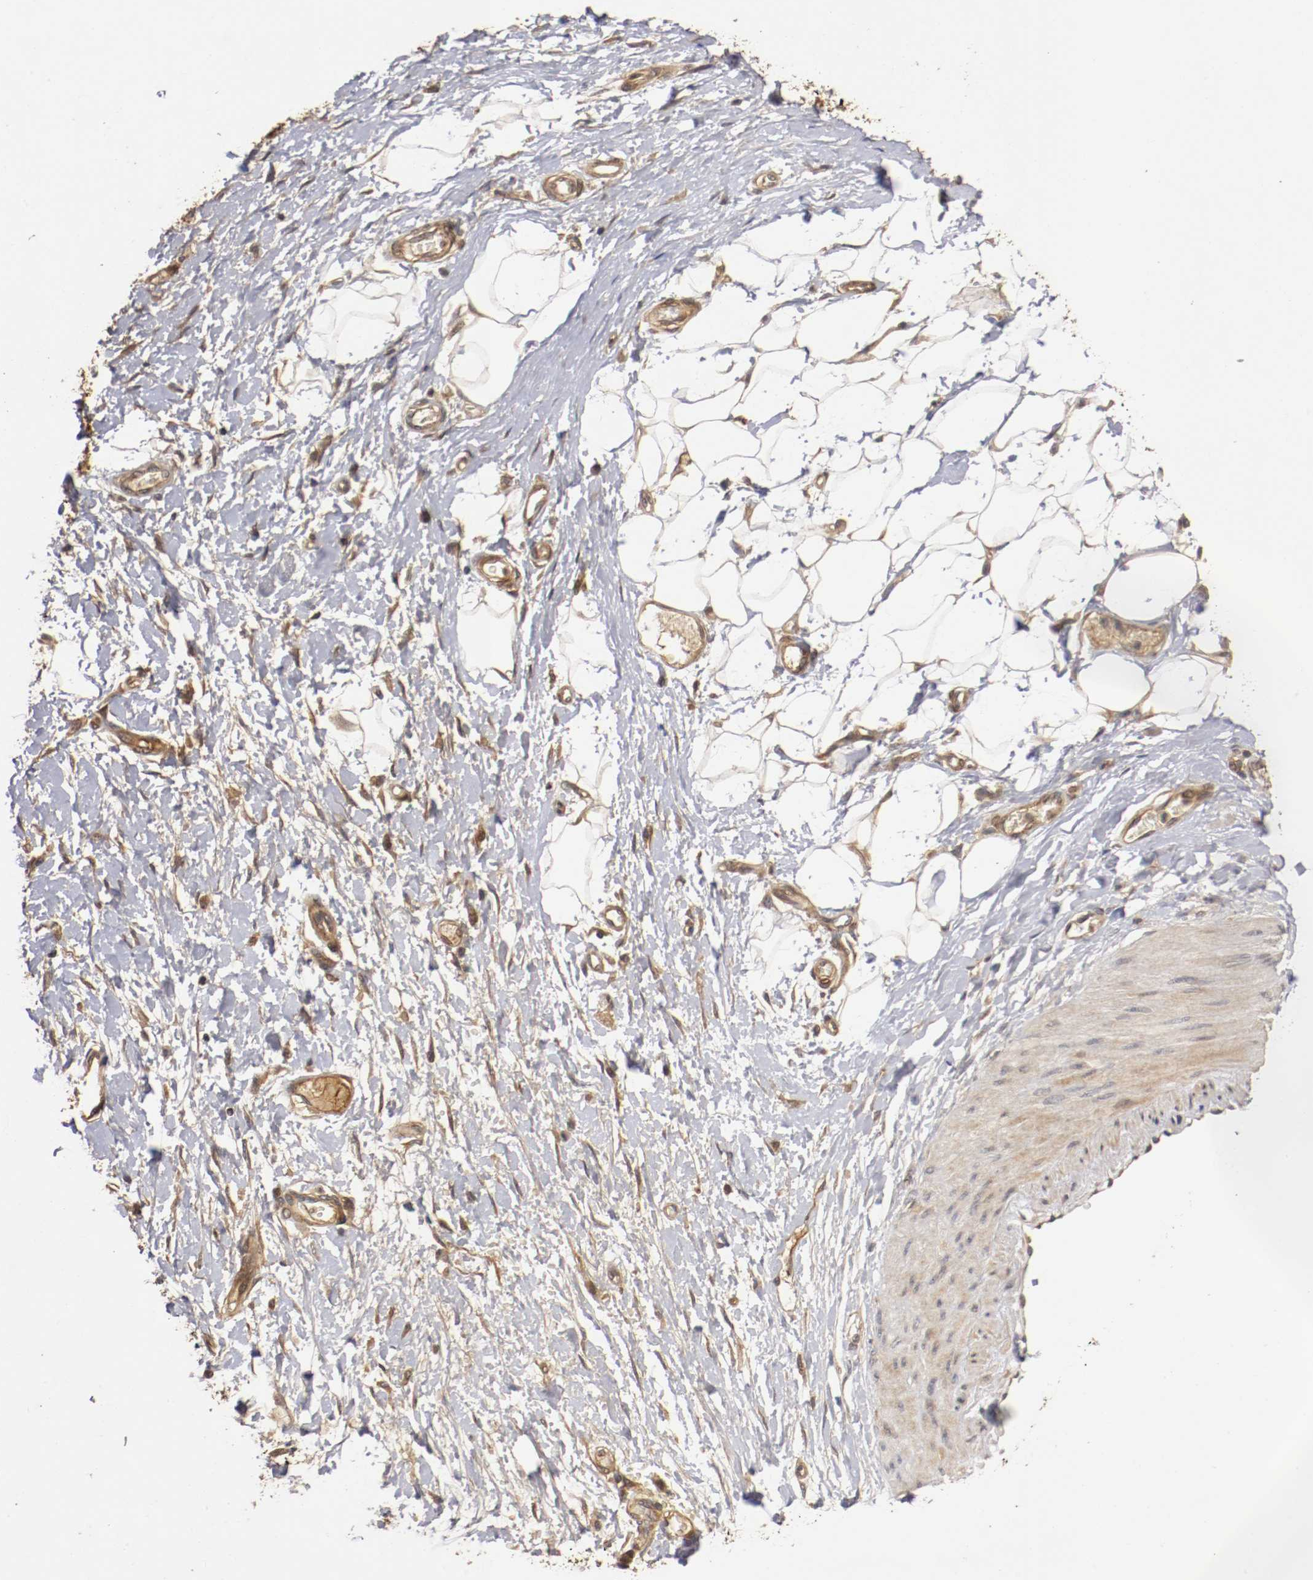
{"staining": {"intensity": "moderate", "quantity": ">75%", "location": "cytoplasmic/membranous"}, "tissue": "adipose tissue", "cell_type": "Adipocytes", "image_type": "normal", "snomed": [{"axis": "morphology", "description": "Normal tissue, NOS"}, {"axis": "morphology", "description": "Urothelial carcinoma, High grade"}, {"axis": "topography", "description": "Vascular tissue"}, {"axis": "topography", "description": "Urinary bladder"}], "caption": "Immunohistochemistry (DAB) staining of unremarkable adipose tissue exhibits moderate cytoplasmic/membranous protein expression in approximately >75% of adipocytes.", "gene": "TNFRSF1B", "patient": {"sex": "female", "age": 56}}